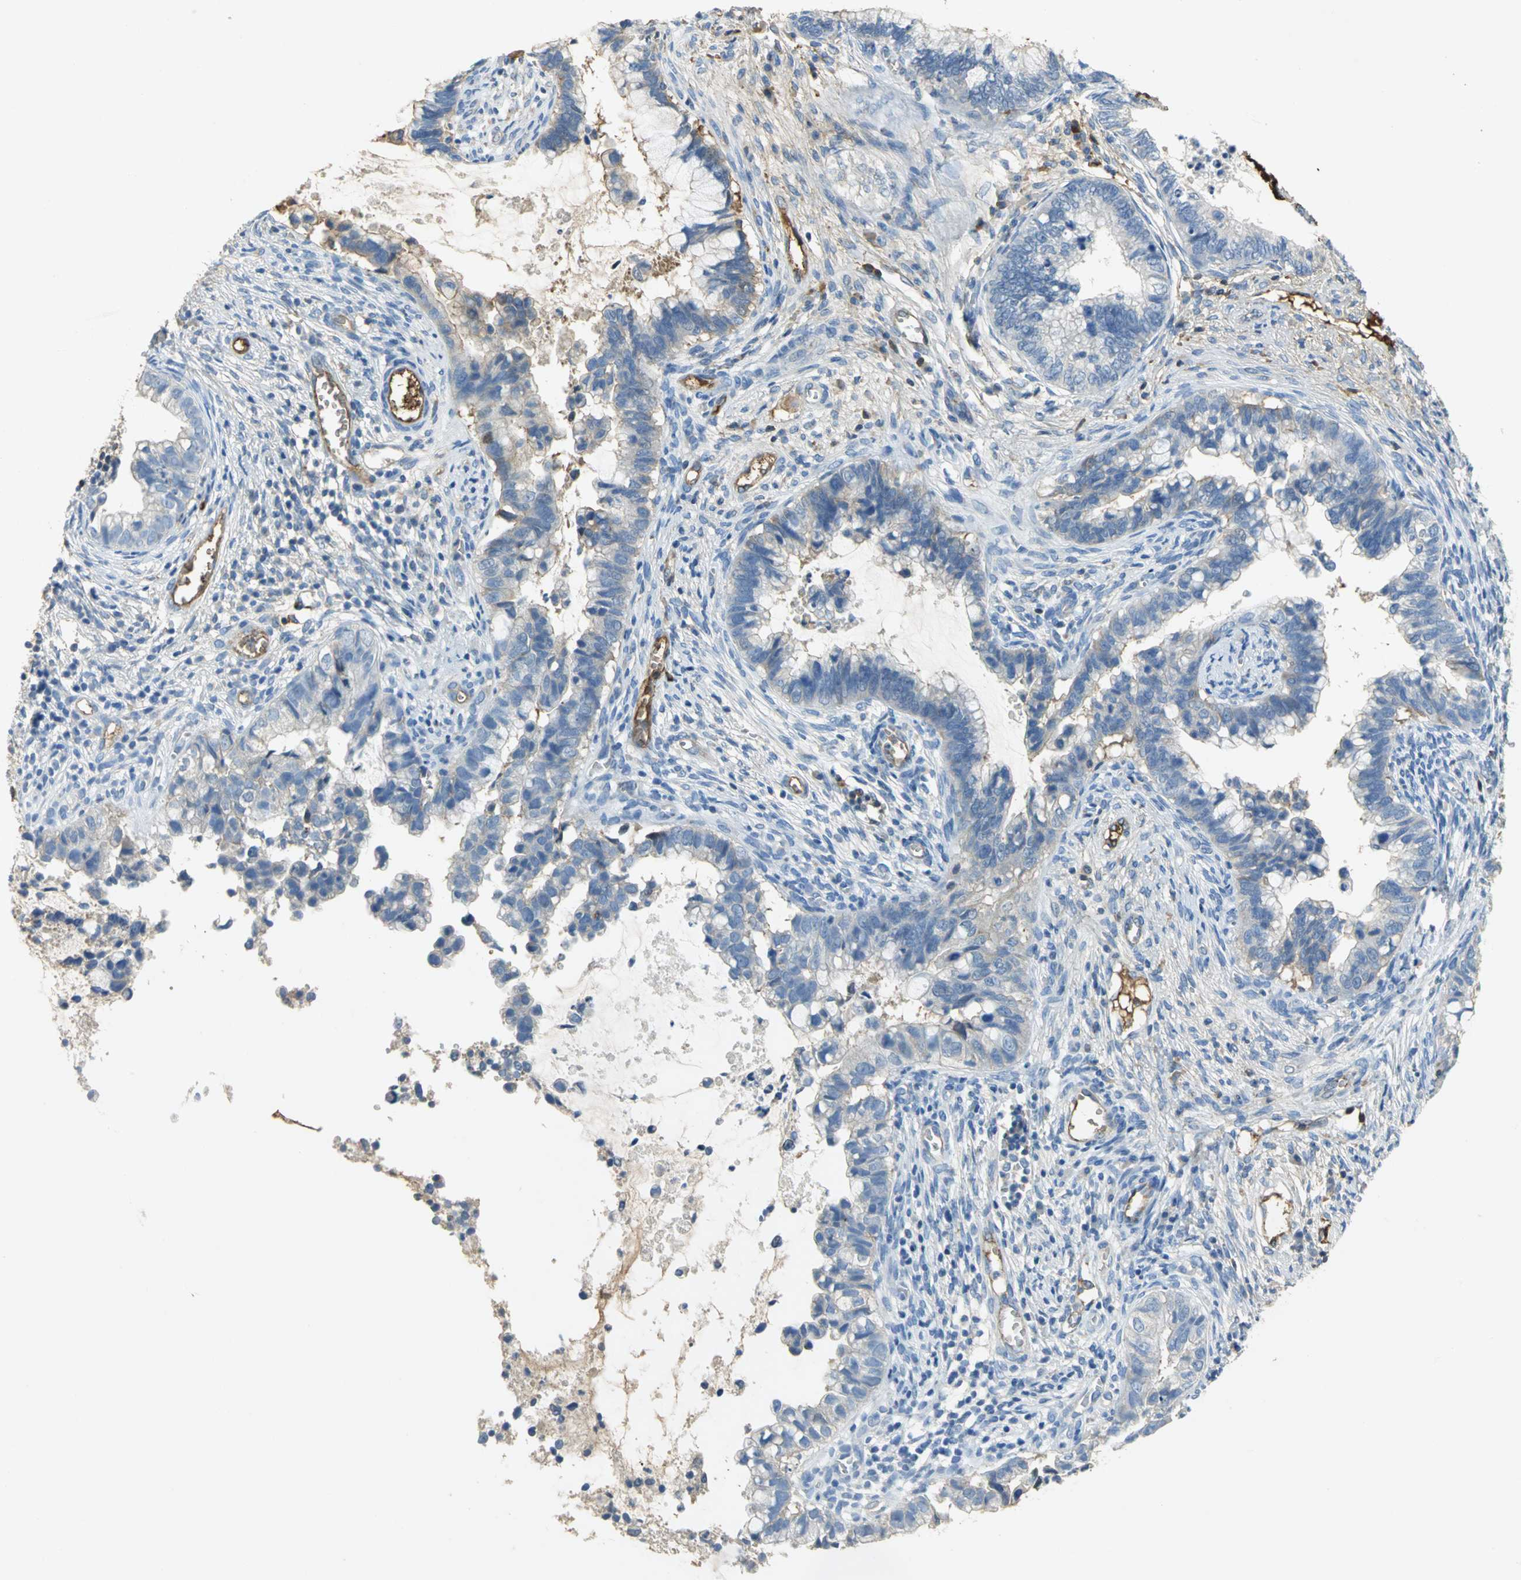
{"staining": {"intensity": "weak", "quantity": "25%-75%", "location": "cytoplasmic/membranous"}, "tissue": "cervical cancer", "cell_type": "Tumor cells", "image_type": "cancer", "snomed": [{"axis": "morphology", "description": "Adenocarcinoma, NOS"}, {"axis": "topography", "description": "Cervix"}], "caption": "Immunohistochemical staining of cervical adenocarcinoma shows low levels of weak cytoplasmic/membranous expression in about 25%-75% of tumor cells. Nuclei are stained in blue.", "gene": "GYG2", "patient": {"sex": "female", "age": 44}}